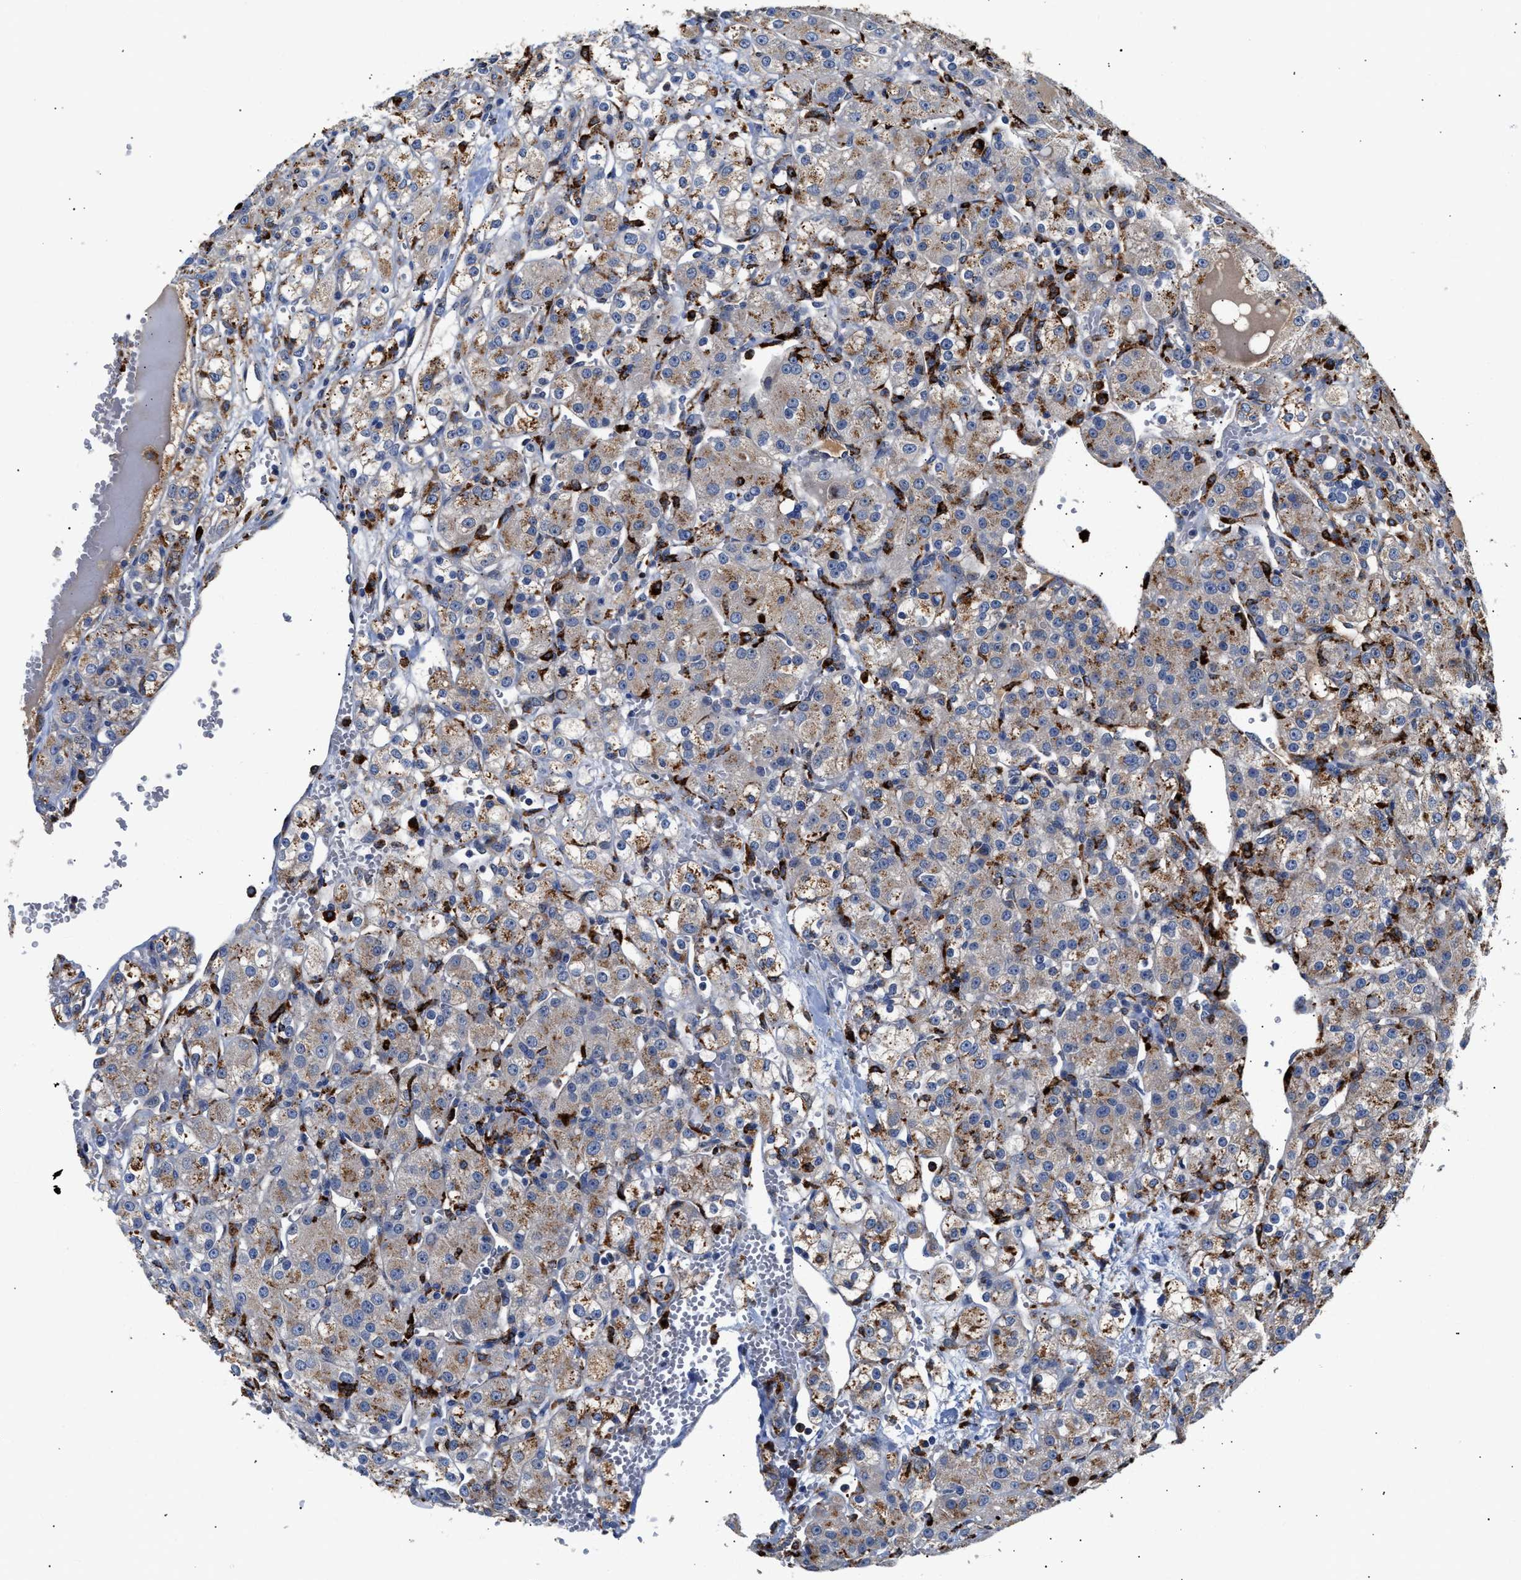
{"staining": {"intensity": "moderate", "quantity": ">75%", "location": "cytoplasmic/membranous"}, "tissue": "renal cancer", "cell_type": "Tumor cells", "image_type": "cancer", "snomed": [{"axis": "morphology", "description": "Normal tissue, NOS"}, {"axis": "morphology", "description": "Adenocarcinoma, NOS"}, {"axis": "topography", "description": "Kidney"}], "caption": "Brown immunohistochemical staining in human renal cancer shows moderate cytoplasmic/membranous positivity in approximately >75% of tumor cells.", "gene": "CCDC146", "patient": {"sex": "male", "age": 61}}